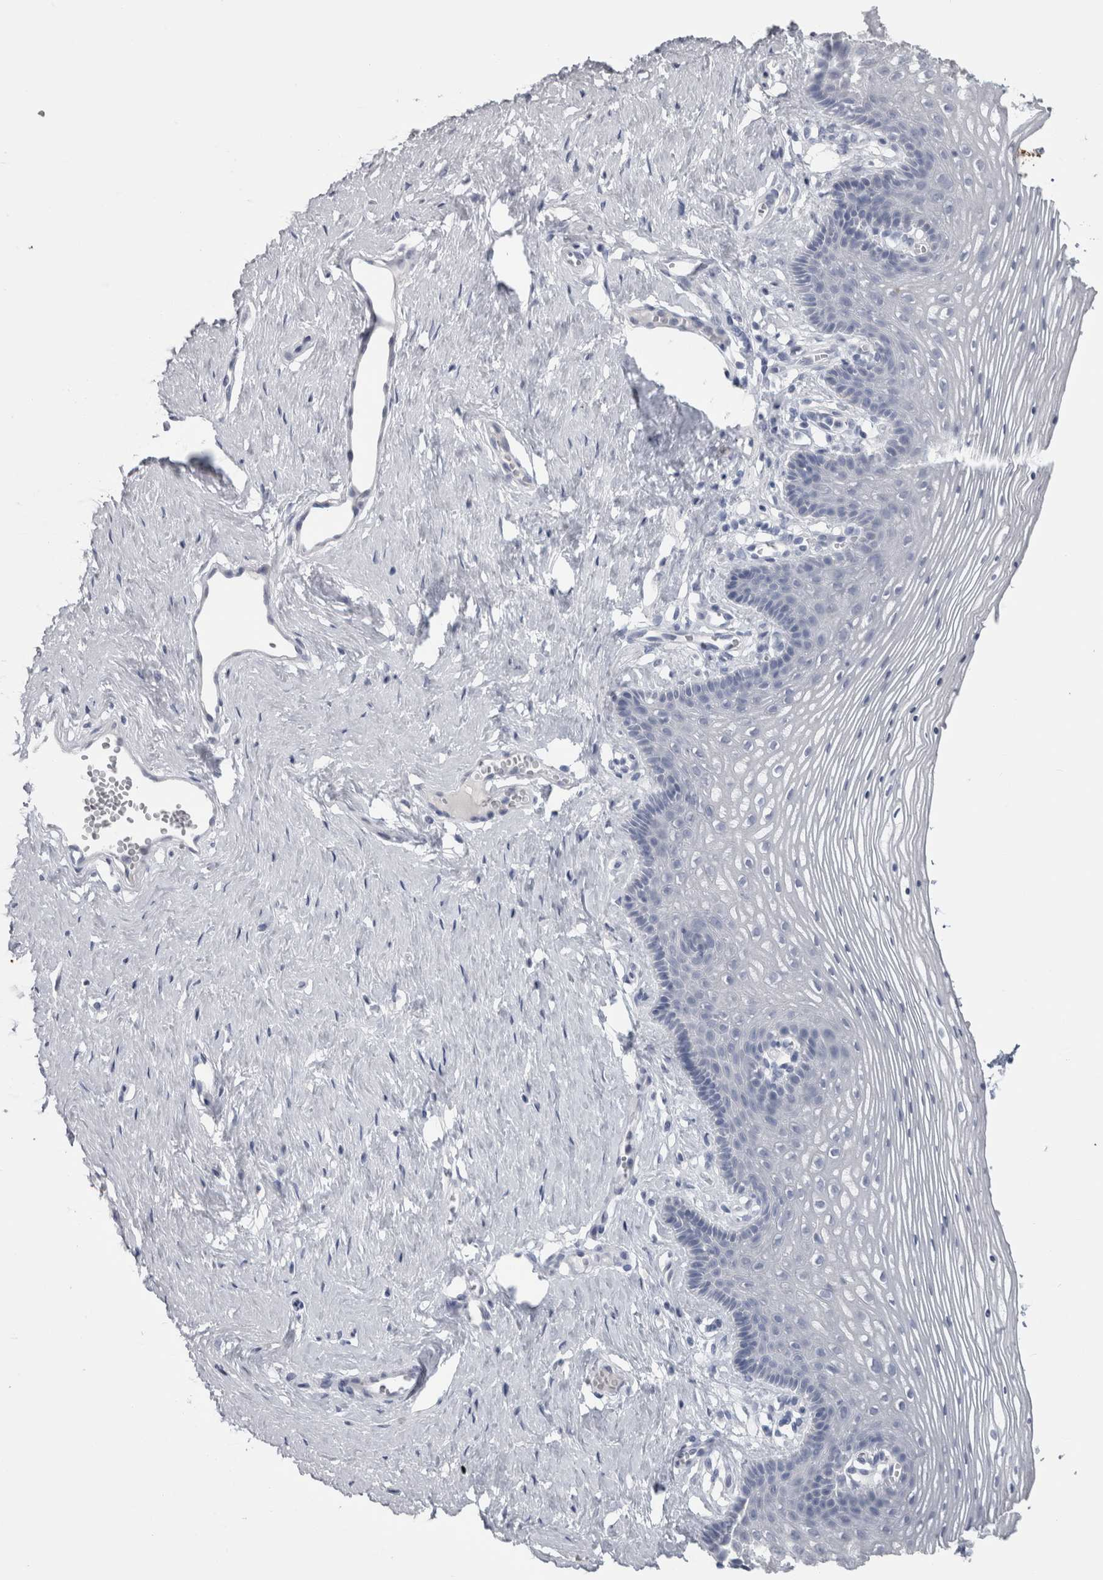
{"staining": {"intensity": "negative", "quantity": "none", "location": "none"}, "tissue": "vagina", "cell_type": "Squamous epithelial cells", "image_type": "normal", "snomed": [{"axis": "morphology", "description": "Normal tissue, NOS"}, {"axis": "topography", "description": "Vagina"}], "caption": "High power microscopy photomicrograph of an immunohistochemistry micrograph of unremarkable vagina, revealing no significant expression in squamous epithelial cells.", "gene": "MSMB", "patient": {"sex": "female", "age": 32}}